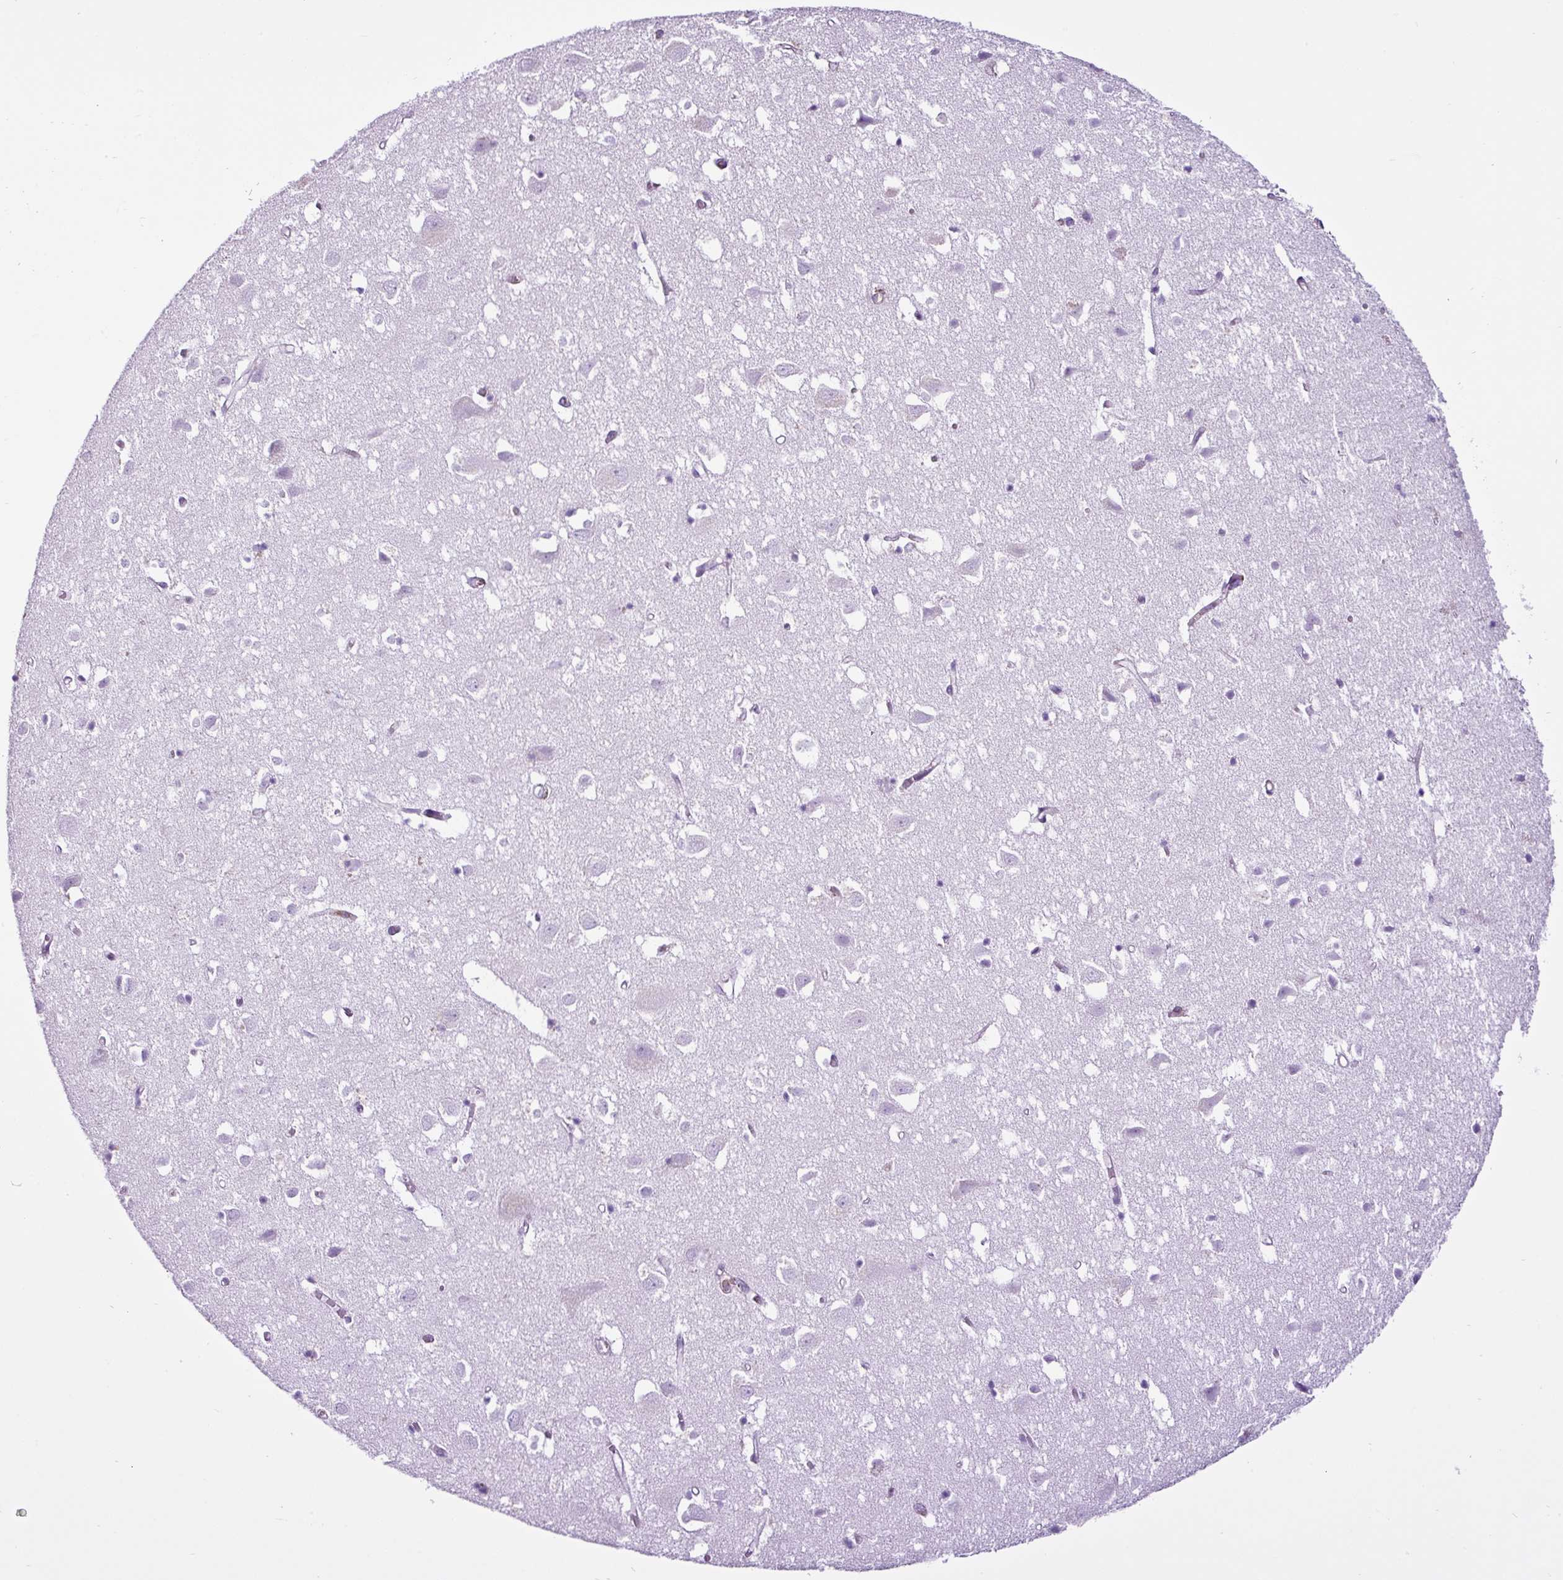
{"staining": {"intensity": "negative", "quantity": "none", "location": "none"}, "tissue": "cerebral cortex", "cell_type": "Endothelial cells", "image_type": "normal", "snomed": [{"axis": "morphology", "description": "Normal tissue, NOS"}, {"axis": "topography", "description": "Cerebral cortex"}], "caption": "Immunohistochemistry of benign human cerebral cortex exhibits no positivity in endothelial cells. Nuclei are stained in blue.", "gene": "EME2", "patient": {"sex": "male", "age": 70}}